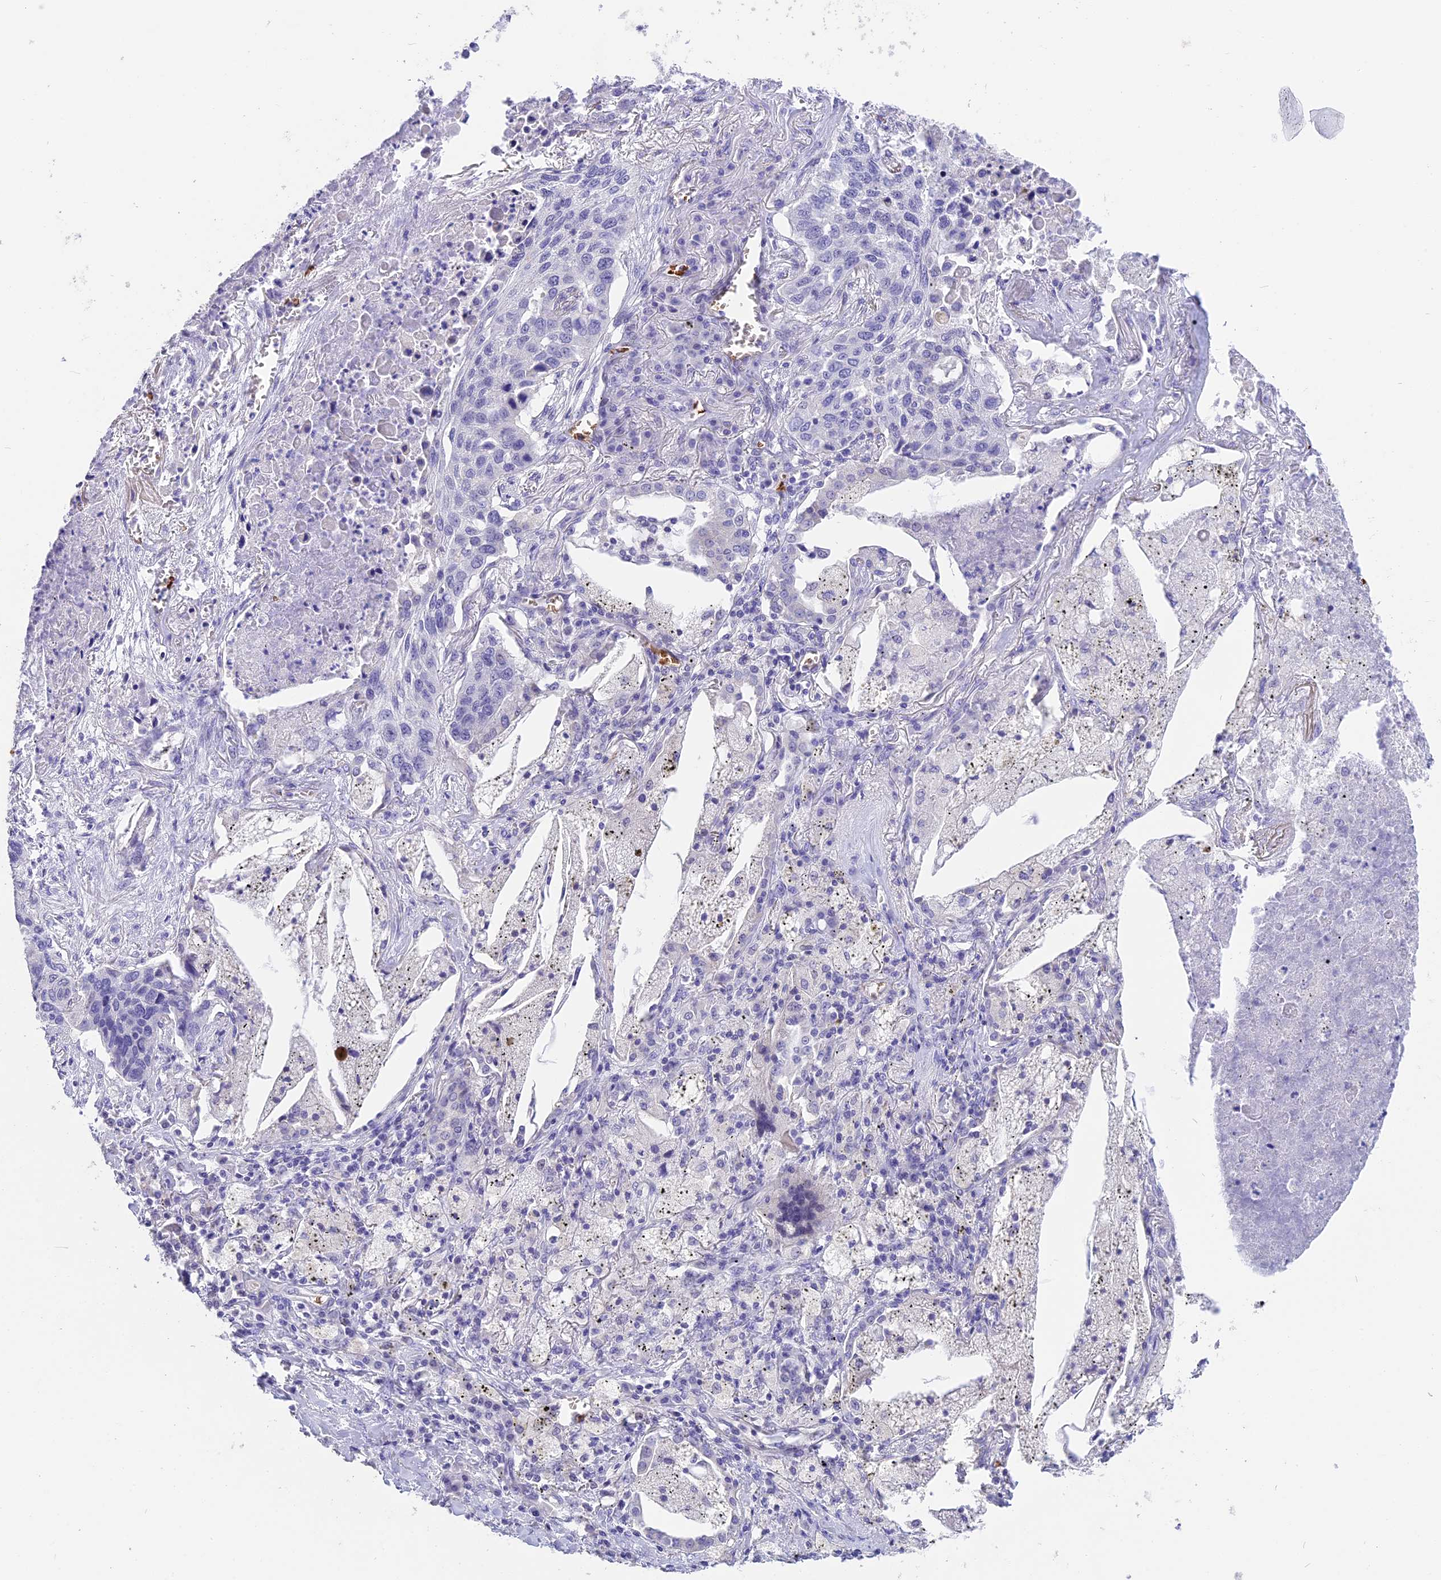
{"staining": {"intensity": "negative", "quantity": "none", "location": "none"}, "tissue": "lung cancer", "cell_type": "Tumor cells", "image_type": "cancer", "snomed": [{"axis": "morphology", "description": "Squamous cell carcinoma, NOS"}, {"axis": "topography", "description": "Lung"}], "caption": "Immunohistochemistry (IHC) of human lung squamous cell carcinoma exhibits no positivity in tumor cells.", "gene": "TNNC2", "patient": {"sex": "female", "age": 63}}